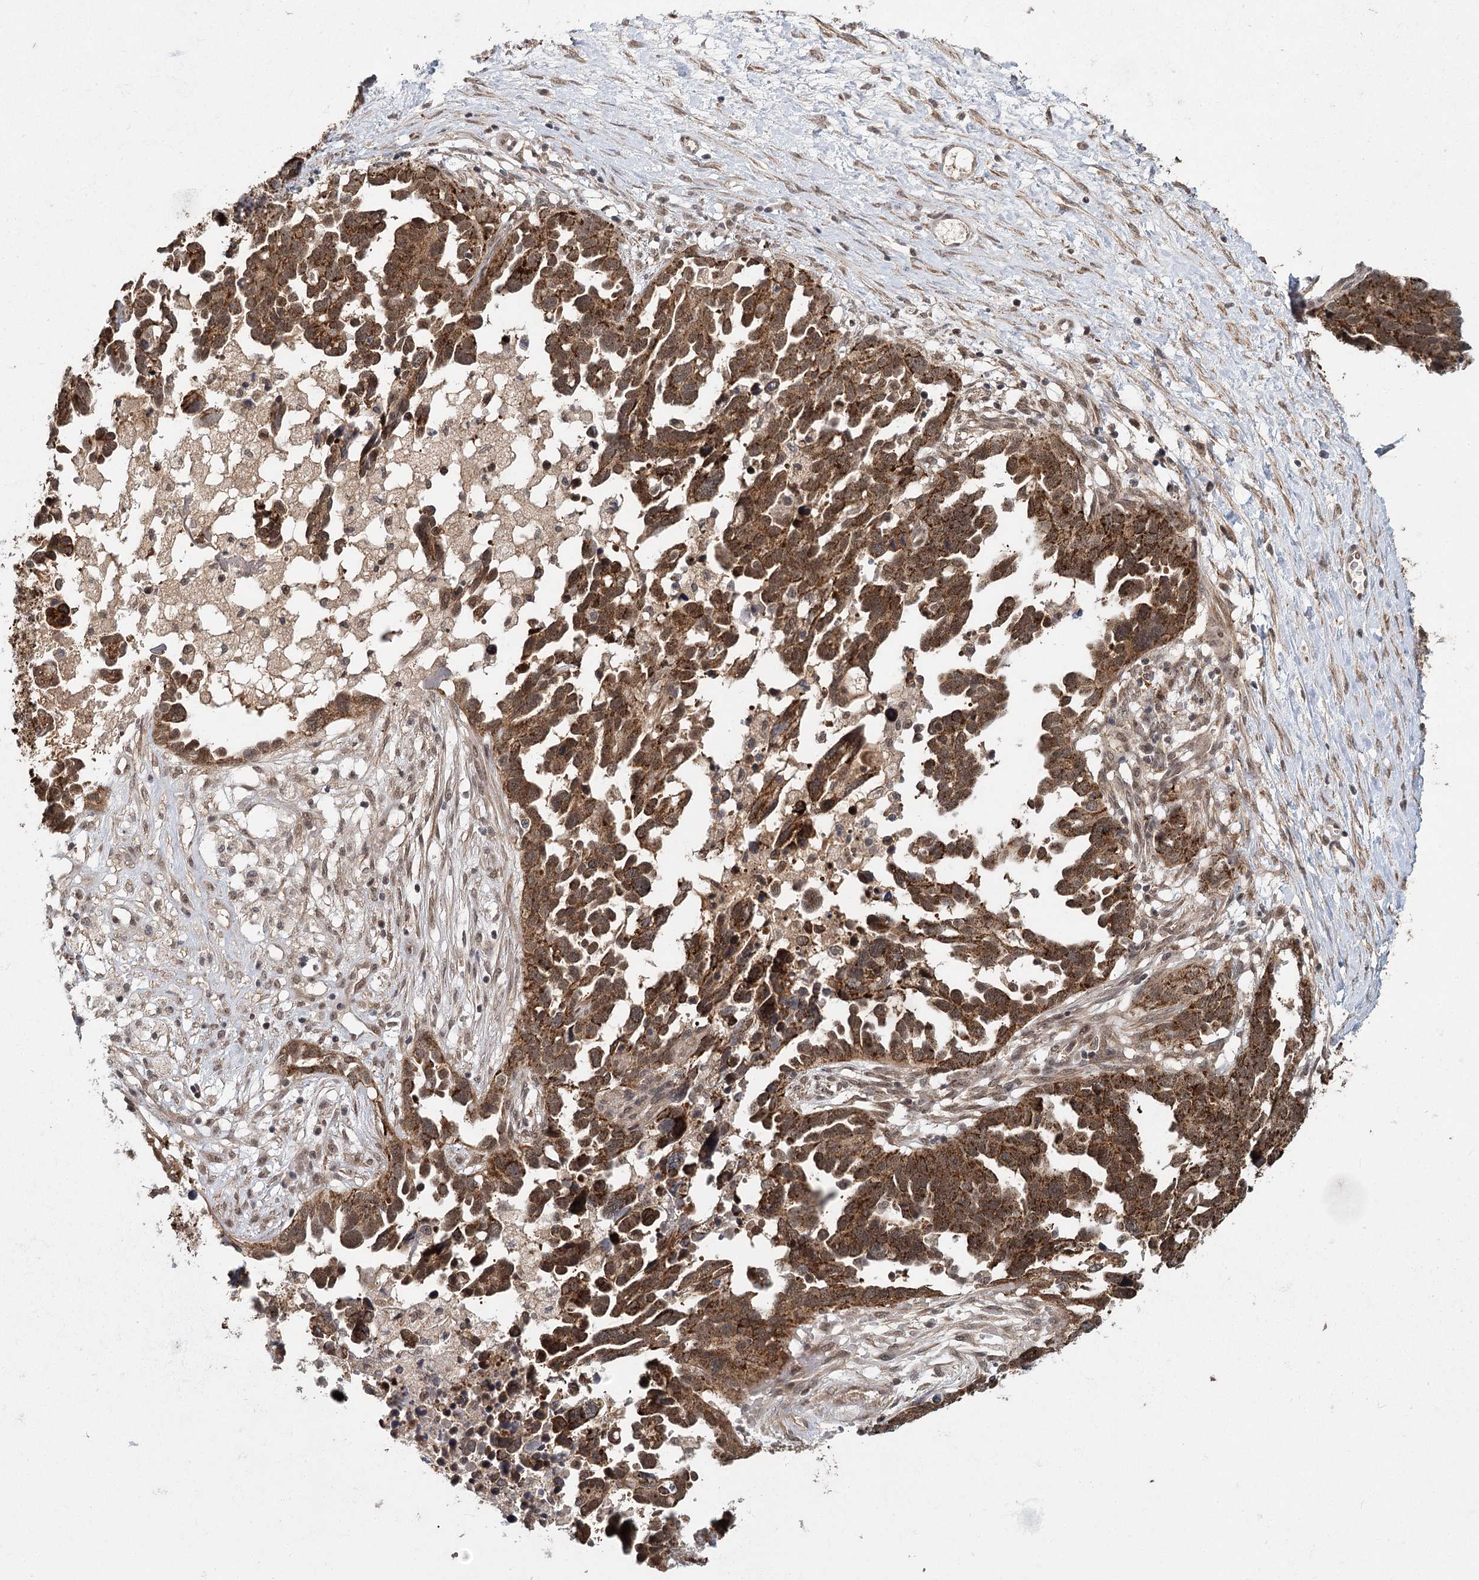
{"staining": {"intensity": "strong", "quantity": ">75%", "location": "cytoplasmic/membranous"}, "tissue": "ovarian cancer", "cell_type": "Tumor cells", "image_type": "cancer", "snomed": [{"axis": "morphology", "description": "Cystadenocarcinoma, serous, NOS"}, {"axis": "topography", "description": "Ovary"}], "caption": "A histopathology image showing strong cytoplasmic/membranous positivity in approximately >75% of tumor cells in ovarian cancer (serous cystadenocarcinoma), as visualized by brown immunohistochemical staining.", "gene": "ZCCHC24", "patient": {"sex": "female", "age": 54}}